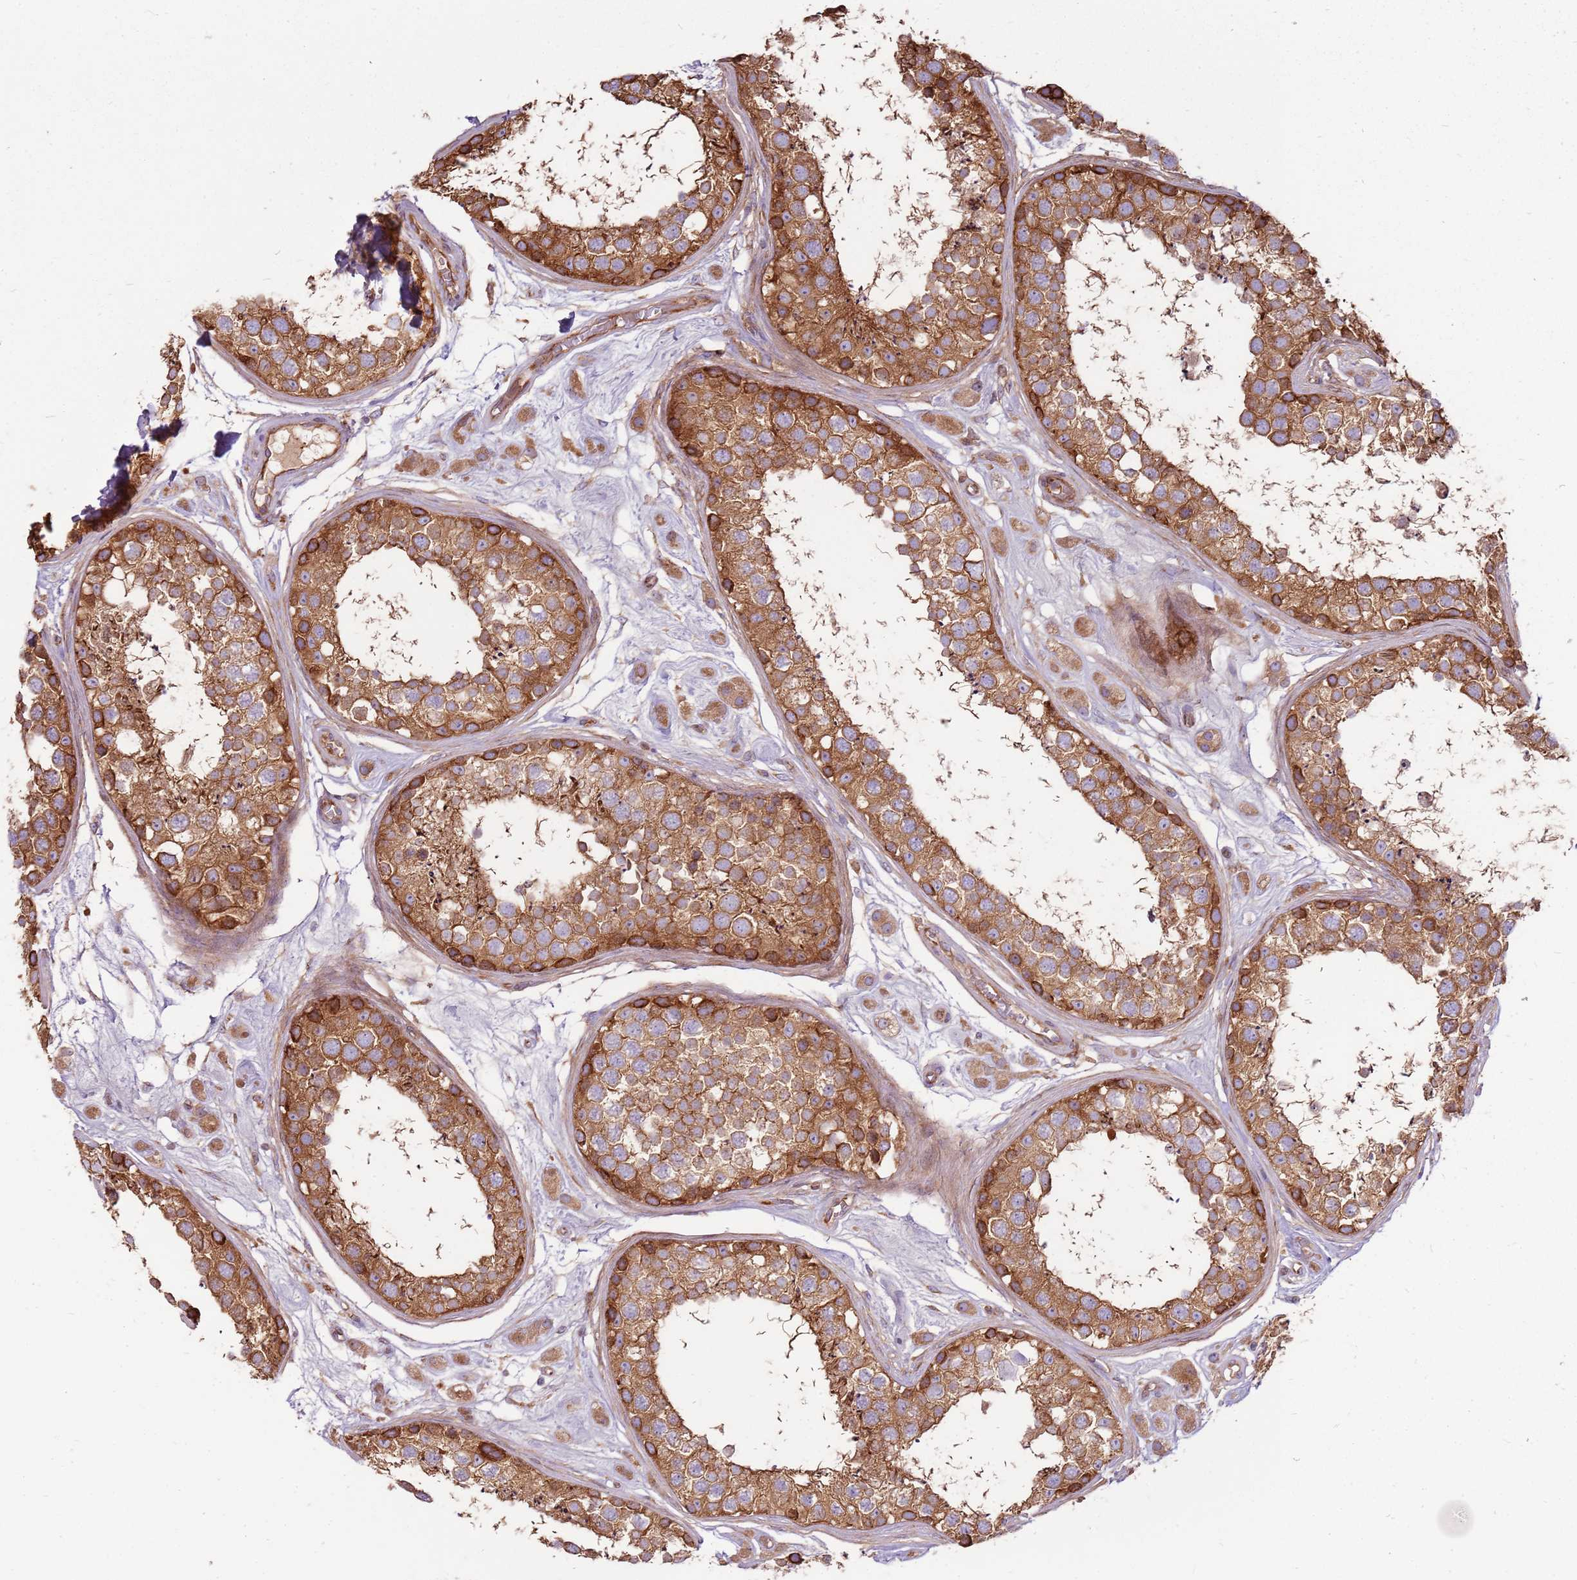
{"staining": {"intensity": "moderate", "quantity": ">75%", "location": "cytoplasmic/membranous"}, "tissue": "testis", "cell_type": "Cells in seminiferous ducts", "image_type": "normal", "snomed": [{"axis": "morphology", "description": "Normal tissue, NOS"}, {"axis": "topography", "description": "Testis"}], "caption": "The image reveals a brown stain indicating the presence of a protein in the cytoplasmic/membranous of cells in seminiferous ducts in testis. (DAB (3,3'-diaminobenzidine) = brown stain, brightfield microscopy at high magnification).", "gene": "EMC1", "patient": {"sex": "male", "age": 25}}